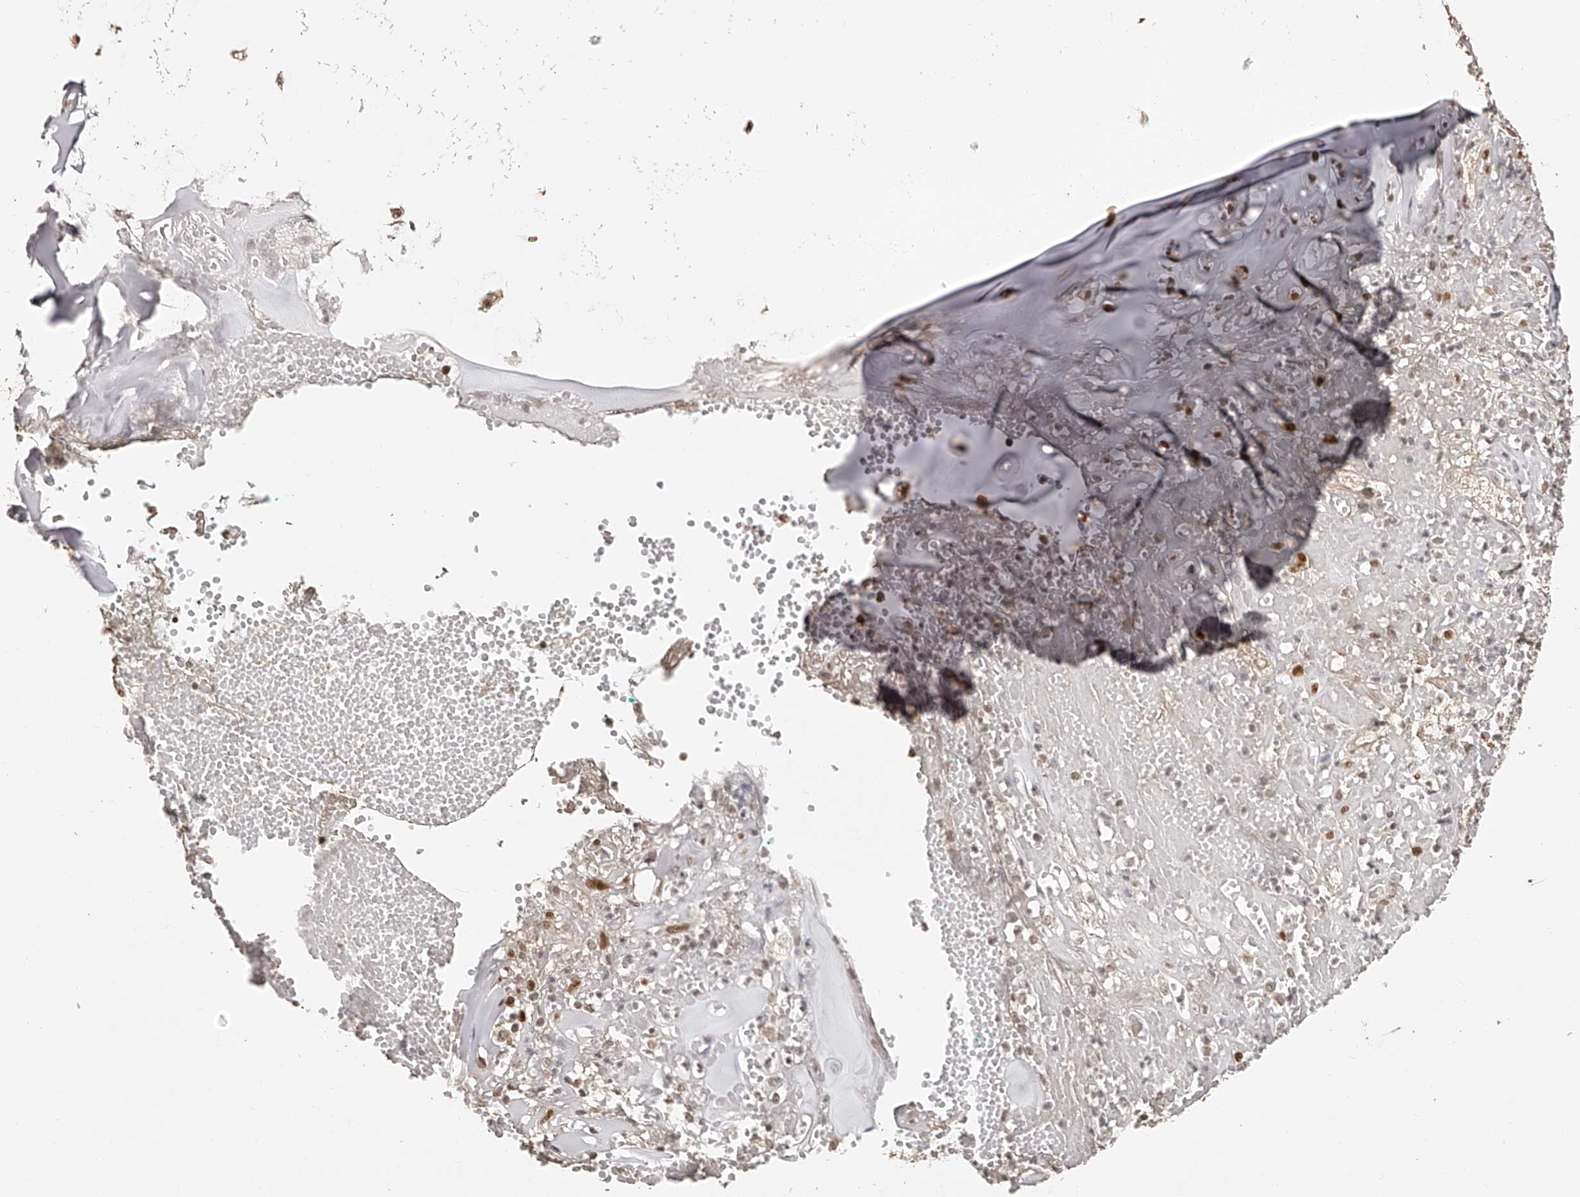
{"staining": {"intensity": "weak", "quantity": "25%-75%", "location": "cytoplasmic/membranous"}, "tissue": "adipose tissue", "cell_type": "Adipocytes", "image_type": "normal", "snomed": [{"axis": "morphology", "description": "Normal tissue, NOS"}, {"axis": "morphology", "description": "Basal cell carcinoma"}, {"axis": "topography", "description": "Cartilage tissue"}, {"axis": "topography", "description": "Nasopharynx"}, {"axis": "topography", "description": "Oral tissue"}], "caption": "A brown stain highlights weak cytoplasmic/membranous staining of a protein in adipocytes of normal human adipose tissue.", "gene": "ZNF503", "patient": {"sex": "female", "age": 77}}